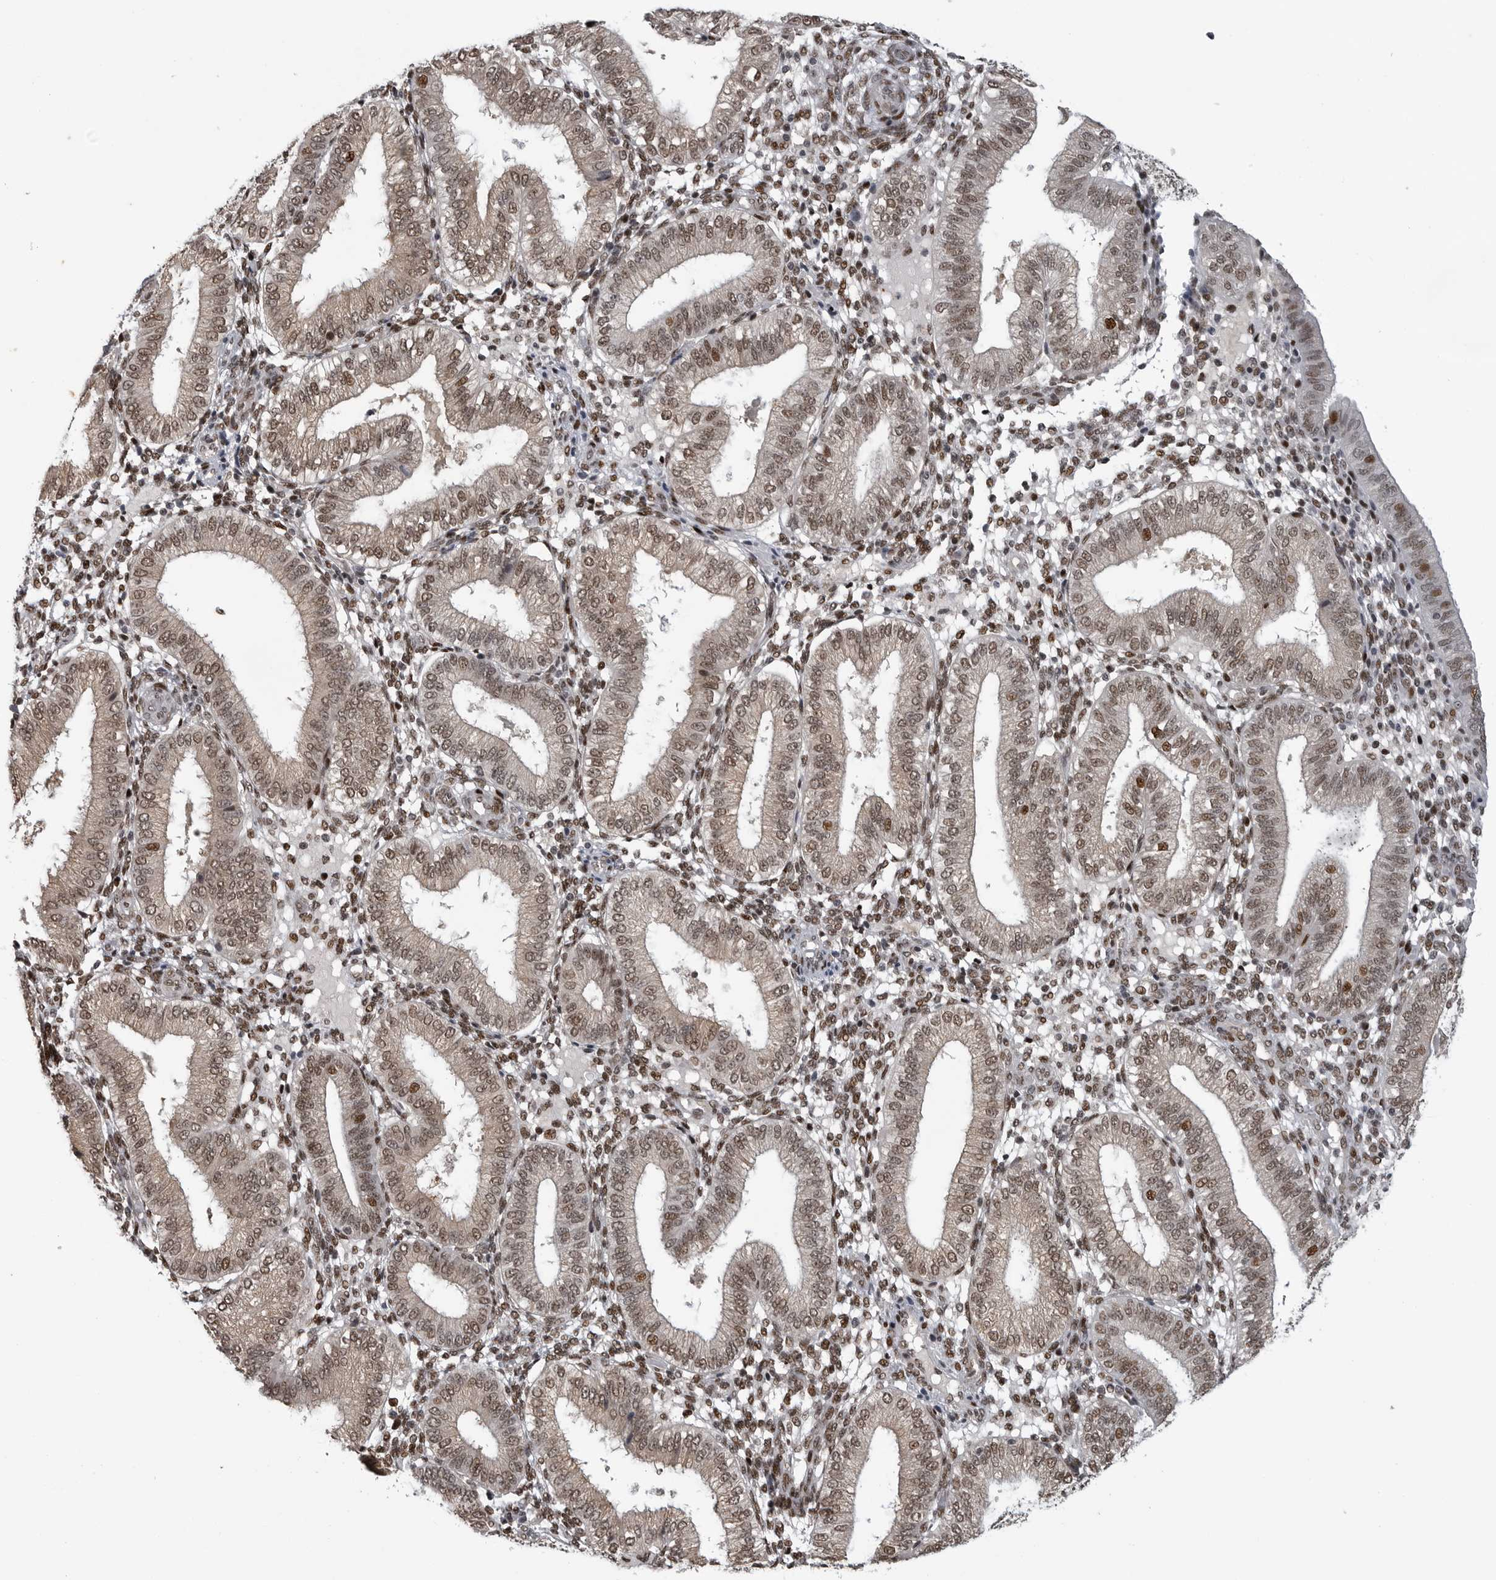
{"staining": {"intensity": "moderate", "quantity": "25%-75%", "location": "nuclear"}, "tissue": "endometrium", "cell_type": "Cells in endometrial stroma", "image_type": "normal", "snomed": [{"axis": "morphology", "description": "Normal tissue, NOS"}, {"axis": "topography", "description": "Endometrium"}], "caption": "IHC image of unremarkable human endometrium stained for a protein (brown), which displays medium levels of moderate nuclear positivity in about 25%-75% of cells in endometrial stroma.", "gene": "C8orf58", "patient": {"sex": "female", "age": 39}}